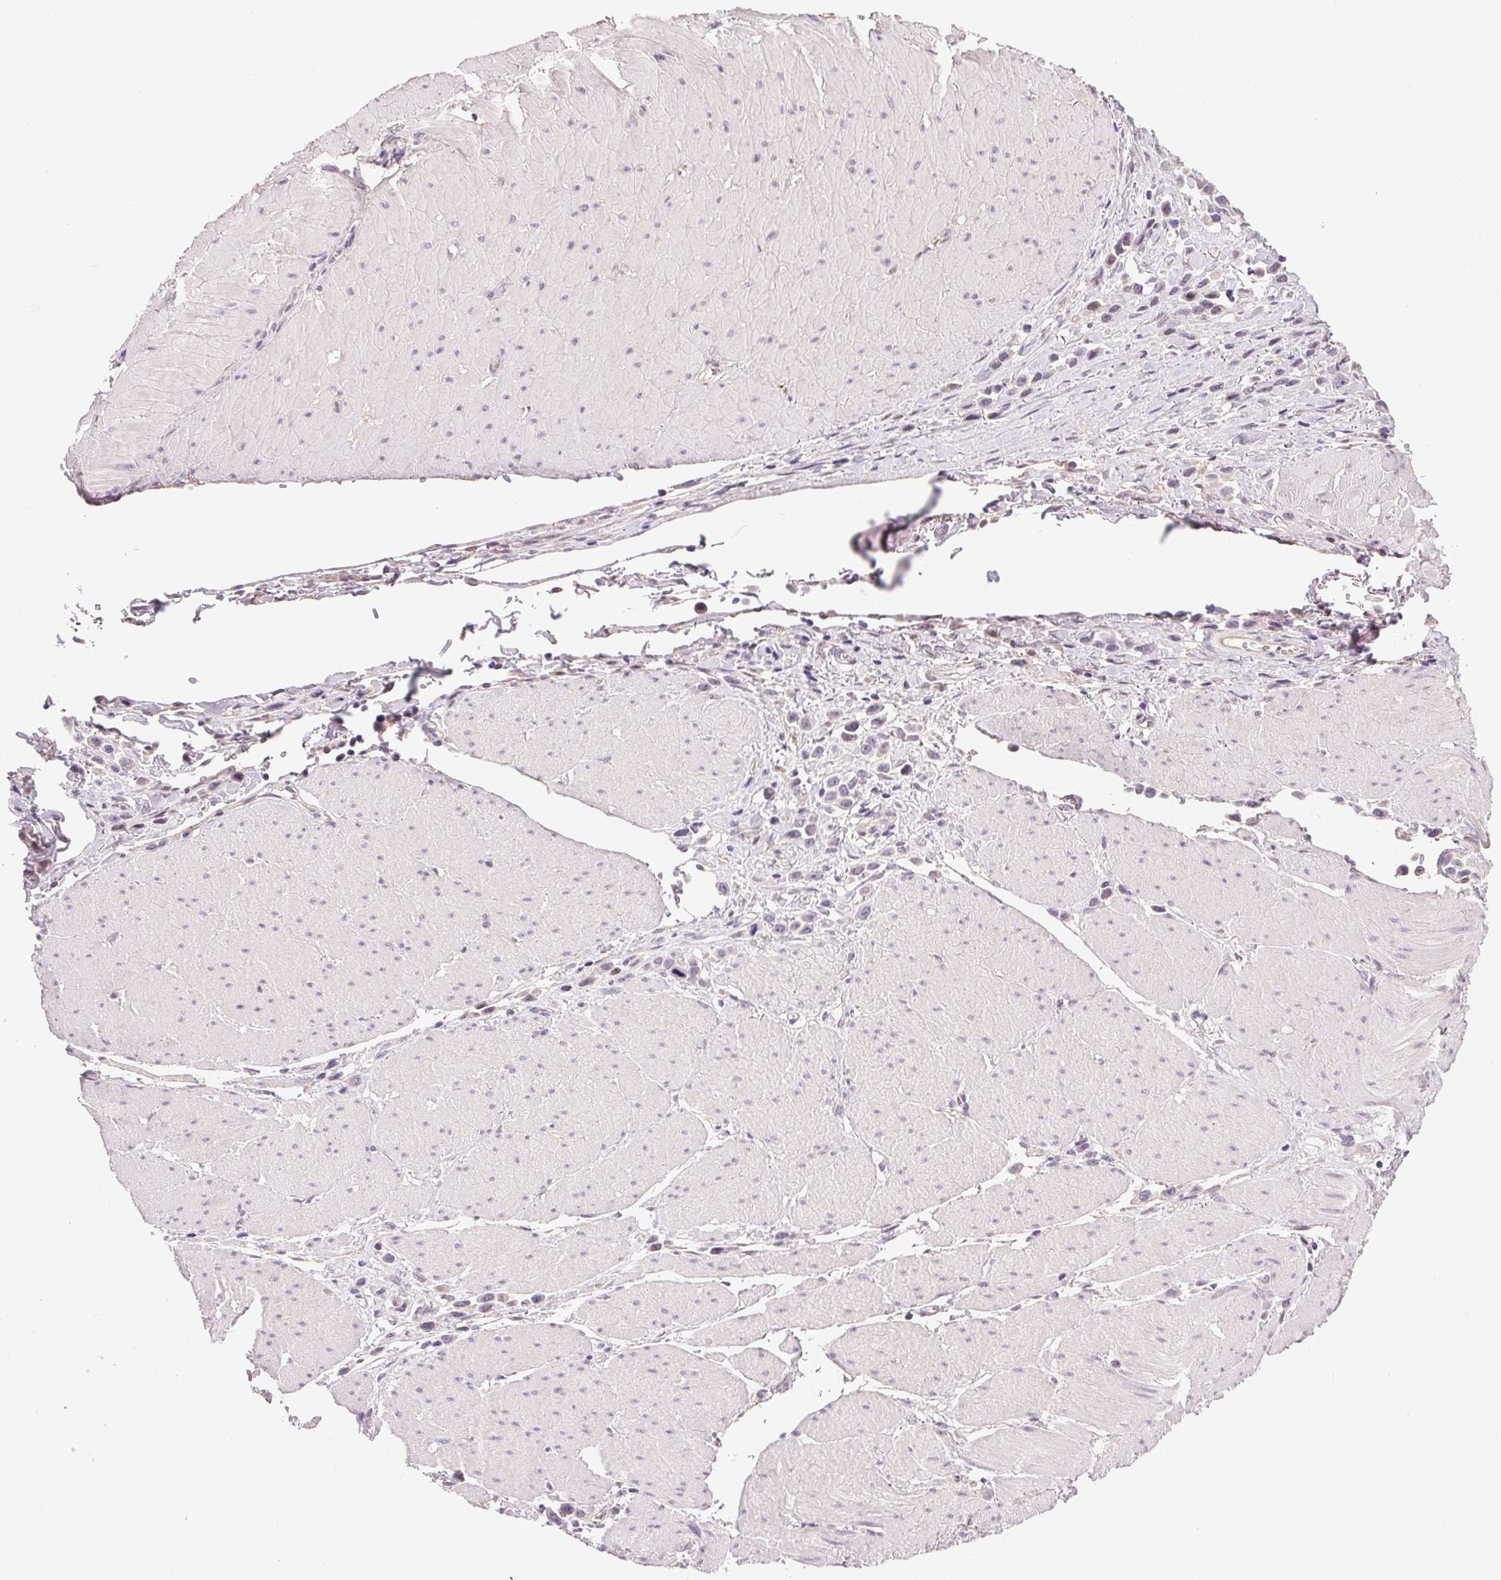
{"staining": {"intensity": "negative", "quantity": "none", "location": "none"}, "tissue": "stomach cancer", "cell_type": "Tumor cells", "image_type": "cancer", "snomed": [{"axis": "morphology", "description": "Adenocarcinoma, NOS"}, {"axis": "topography", "description": "Stomach"}], "caption": "This is an IHC image of adenocarcinoma (stomach). There is no expression in tumor cells.", "gene": "SYT11", "patient": {"sex": "male", "age": 47}}